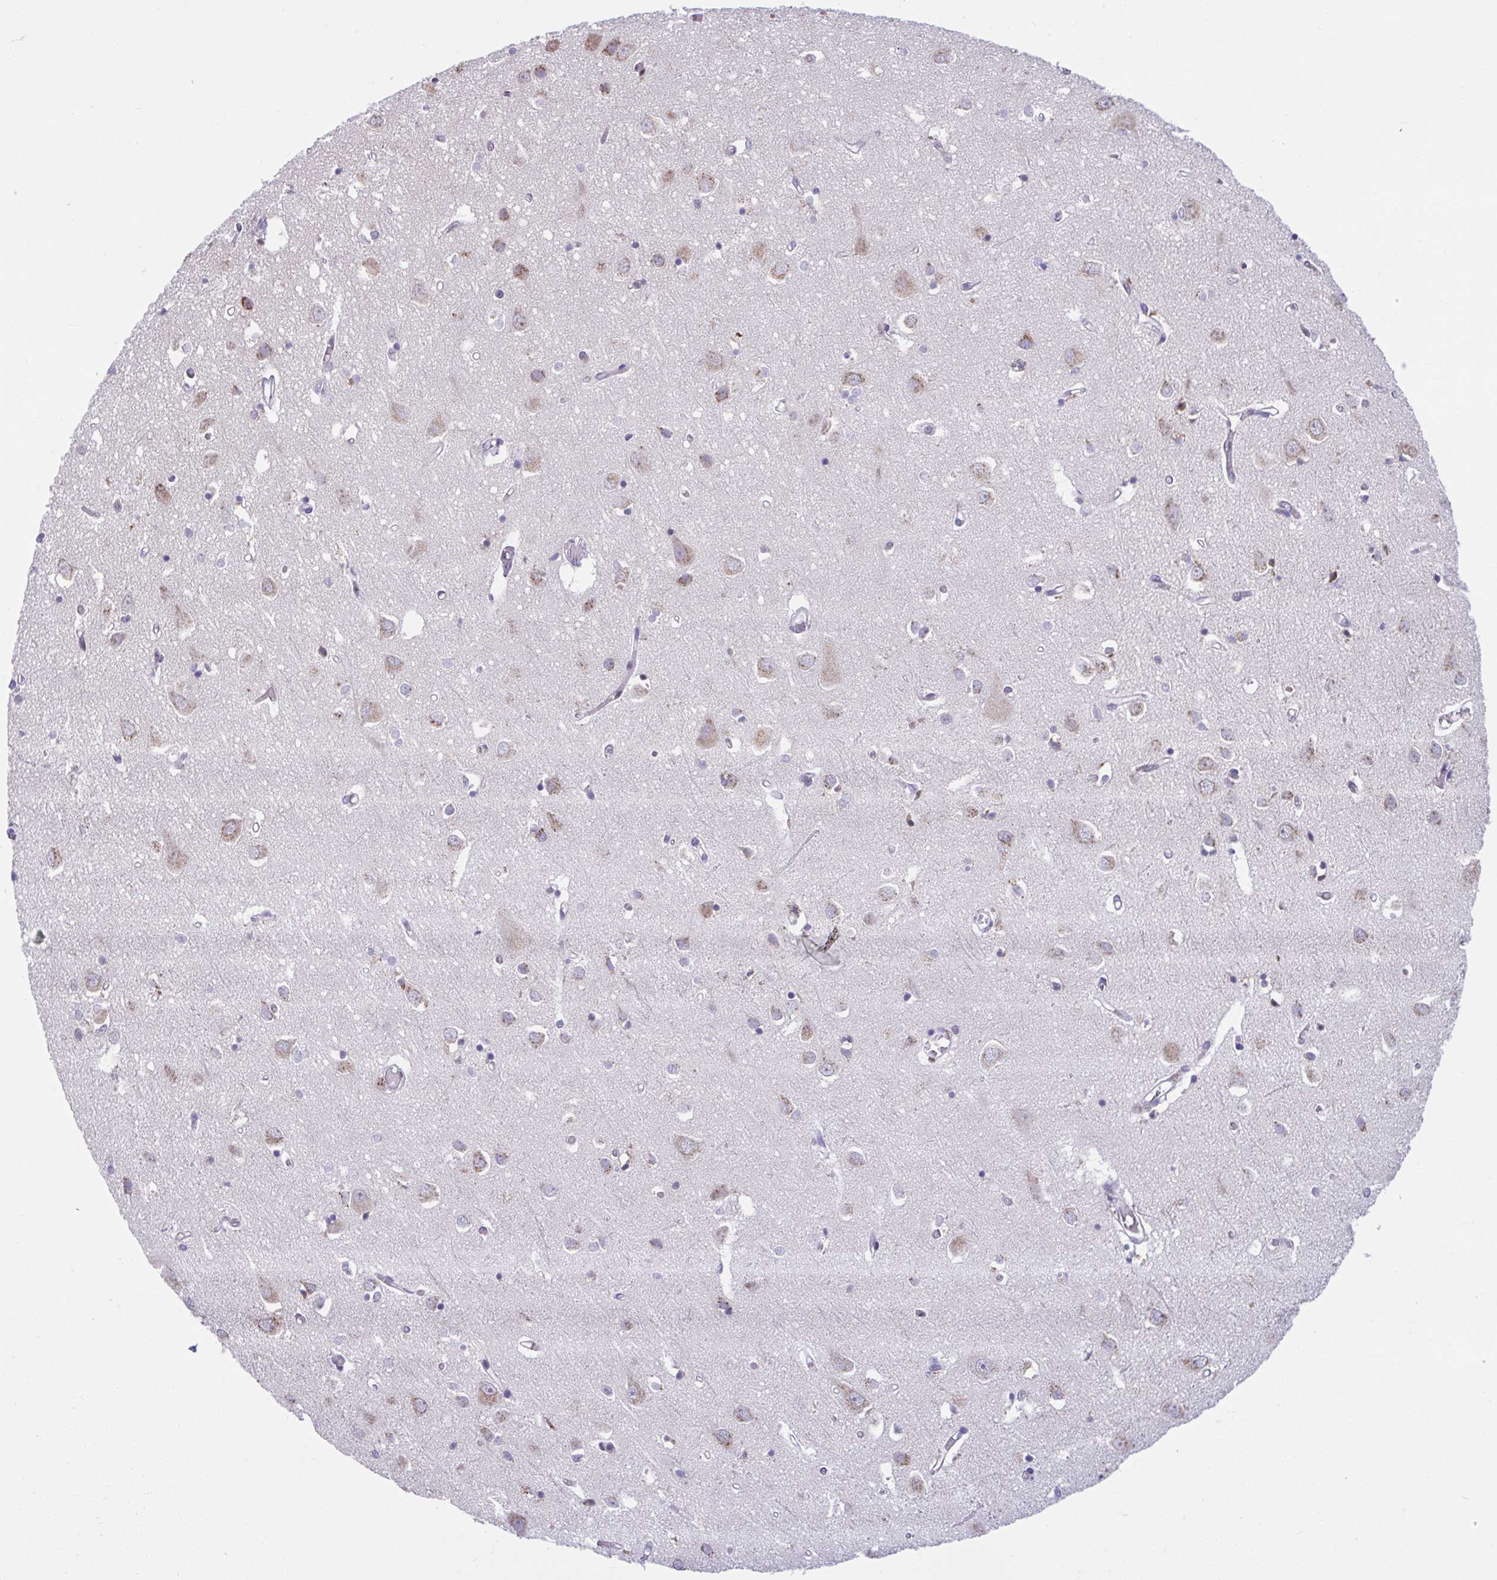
{"staining": {"intensity": "negative", "quantity": "none", "location": "none"}, "tissue": "cerebral cortex", "cell_type": "Endothelial cells", "image_type": "normal", "snomed": [{"axis": "morphology", "description": "Normal tissue, NOS"}, {"axis": "topography", "description": "Cerebral cortex"}], "caption": "Protein analysis of normal cerebral cortex shows no significant positivity in endothelial cells.", "gene": "SLC35C2", "patient": {"sex": "male", "age": 70}}